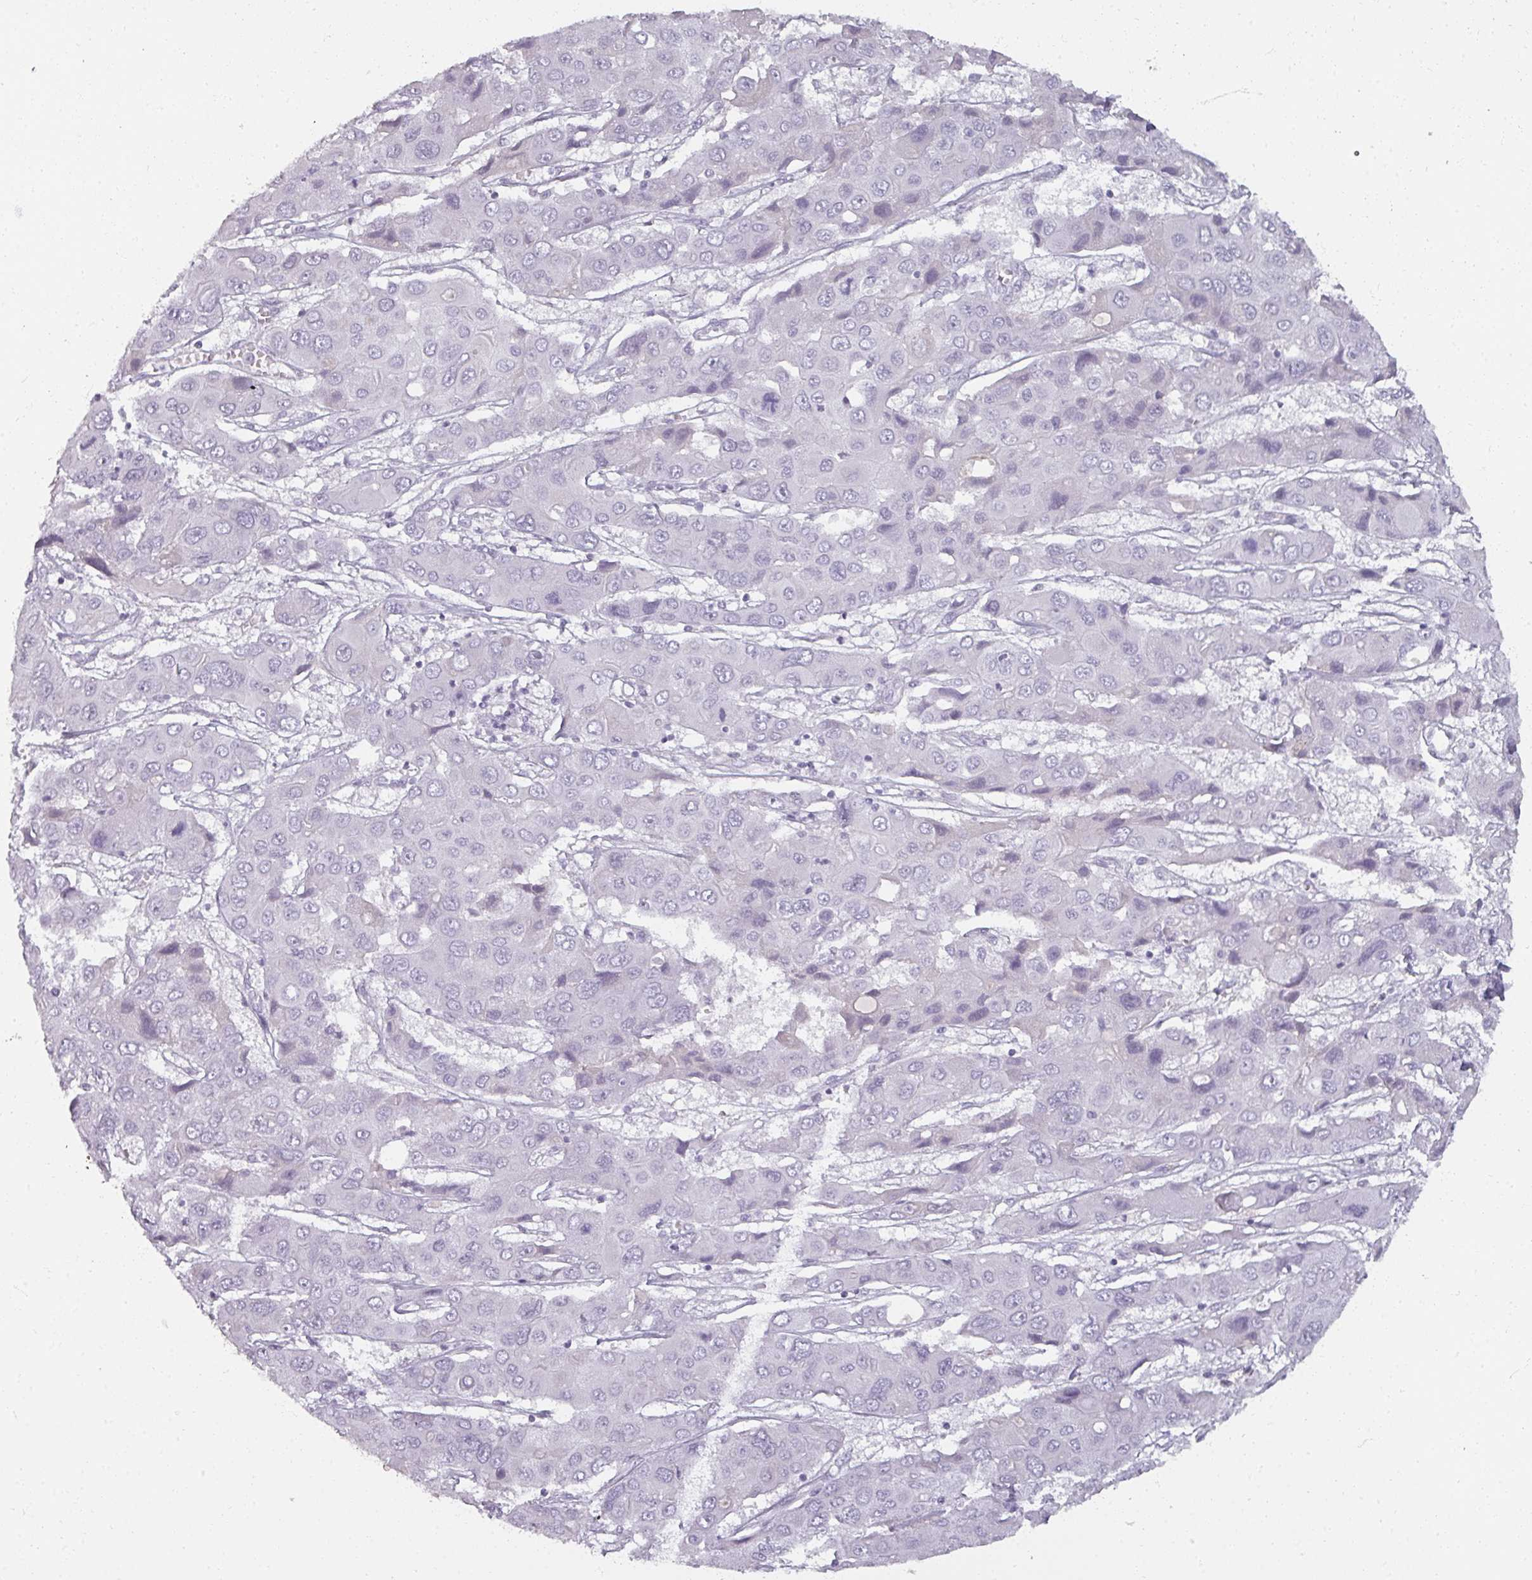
{"staining": {"intensity": "negative", "quantity": "none", "location": "none"}, "tissue": "liver cancer", "cell_type": "Tumor cells", "image_type": "cancer", "snomed": [{"axis": "morphology", "description": "Cholangiocarcinoma"}, {"axis": "topography", "description": "Liver"}], "caption": "This is an immunohistochemistry micrograph of liver cholangiocarcinoma. There is no staining in tumor cells.", "gene": "REG3G", "patient": {"sex": "male", "age": 67}}